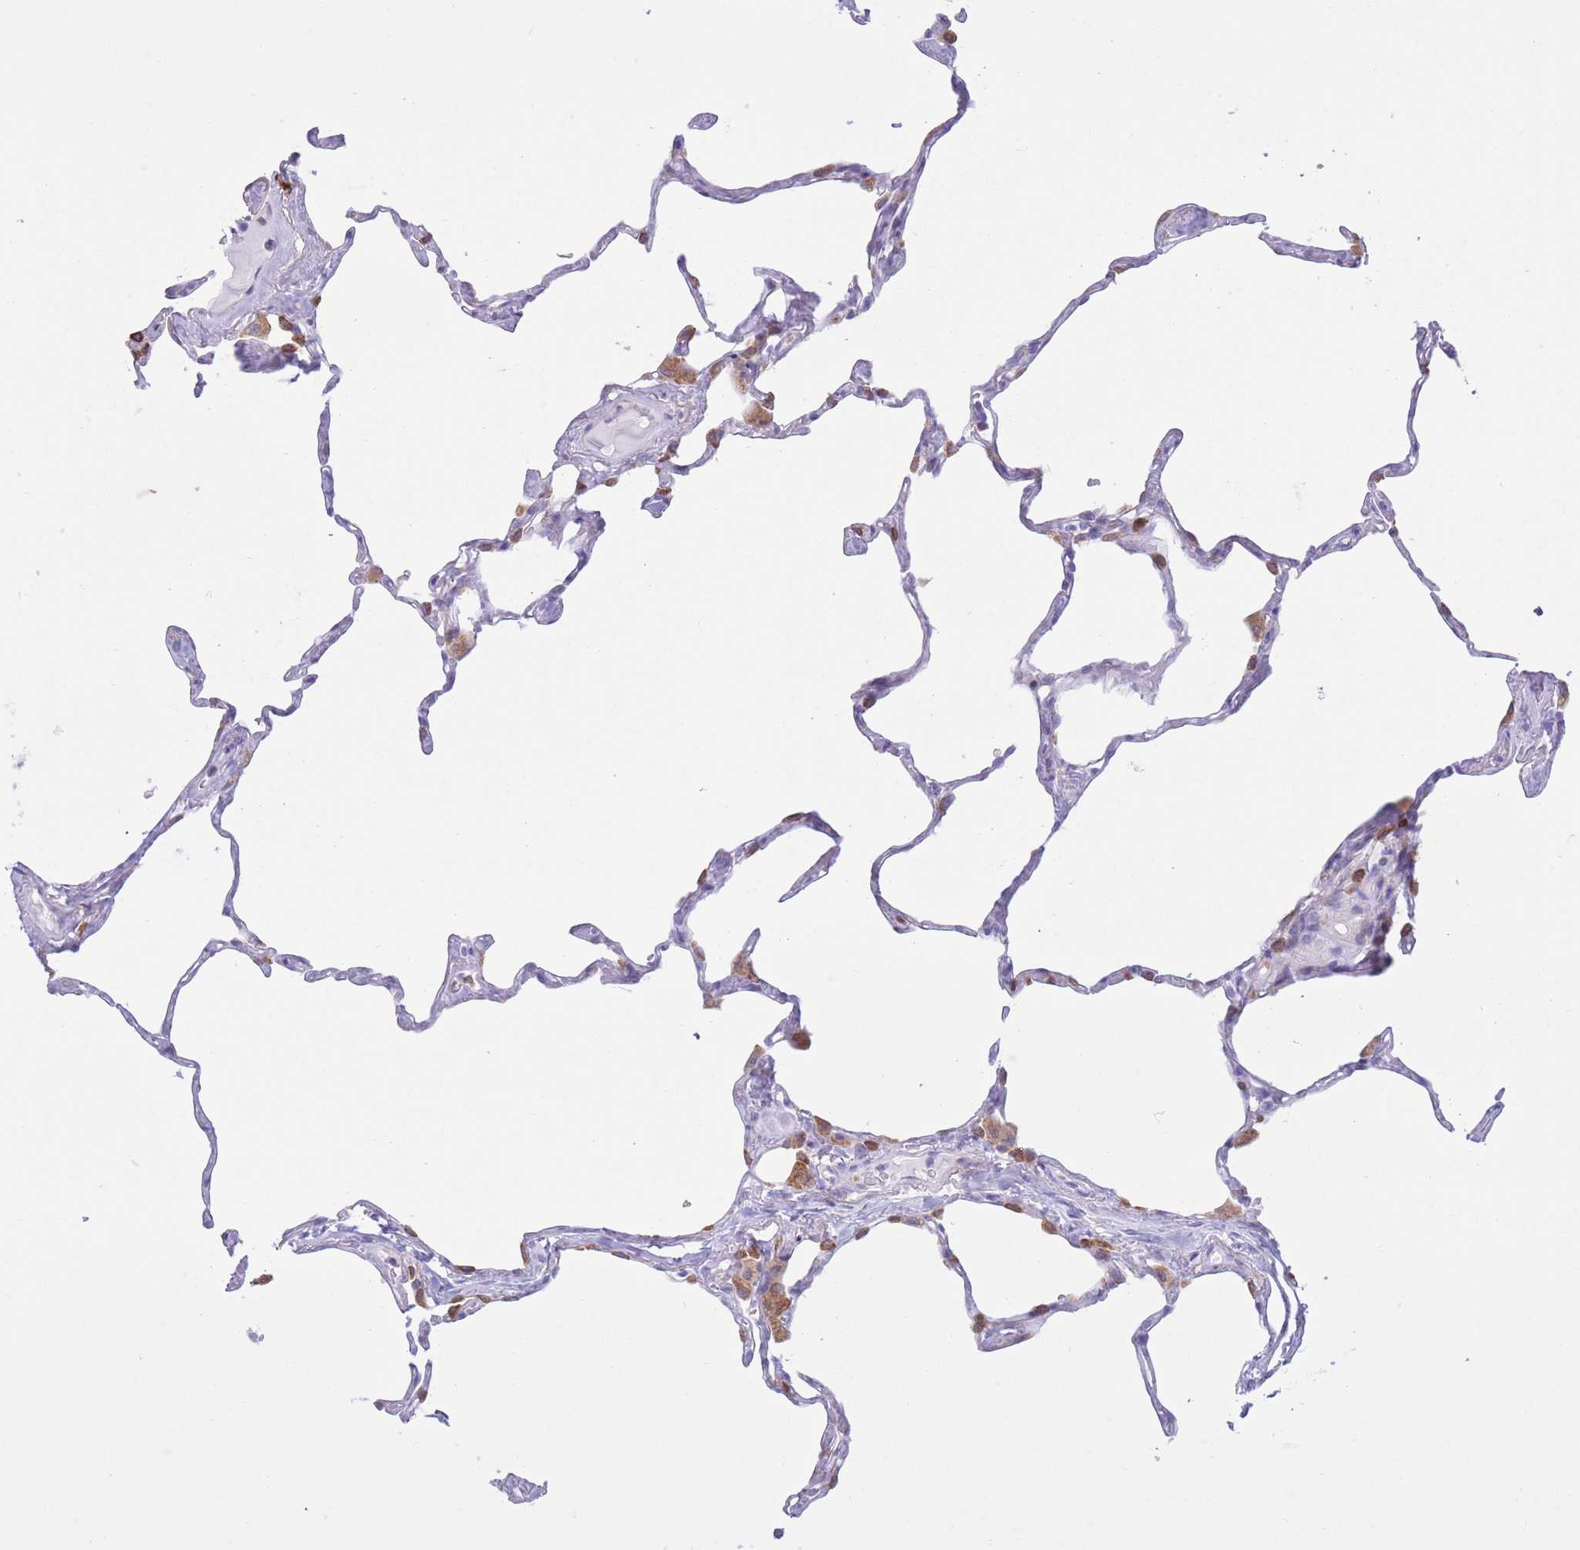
{"staining": {"intensity": "negative", "quantity": "none", "location": "none"}, "tissue": "lung", "cell_type": "Alveolar cells", "image_type": "normal", "snomed": [{"axis": "morphology", "description": "Normal tissue, NOS"}, {"axis": "topography", "description": "Lung"}], "caption": "Unremarkable lung was stained to show a protein in brown. There is no significant staining in alveolar cells.", "gene": "MYDGF", "patient": {"sex": "male", "age": 65}}